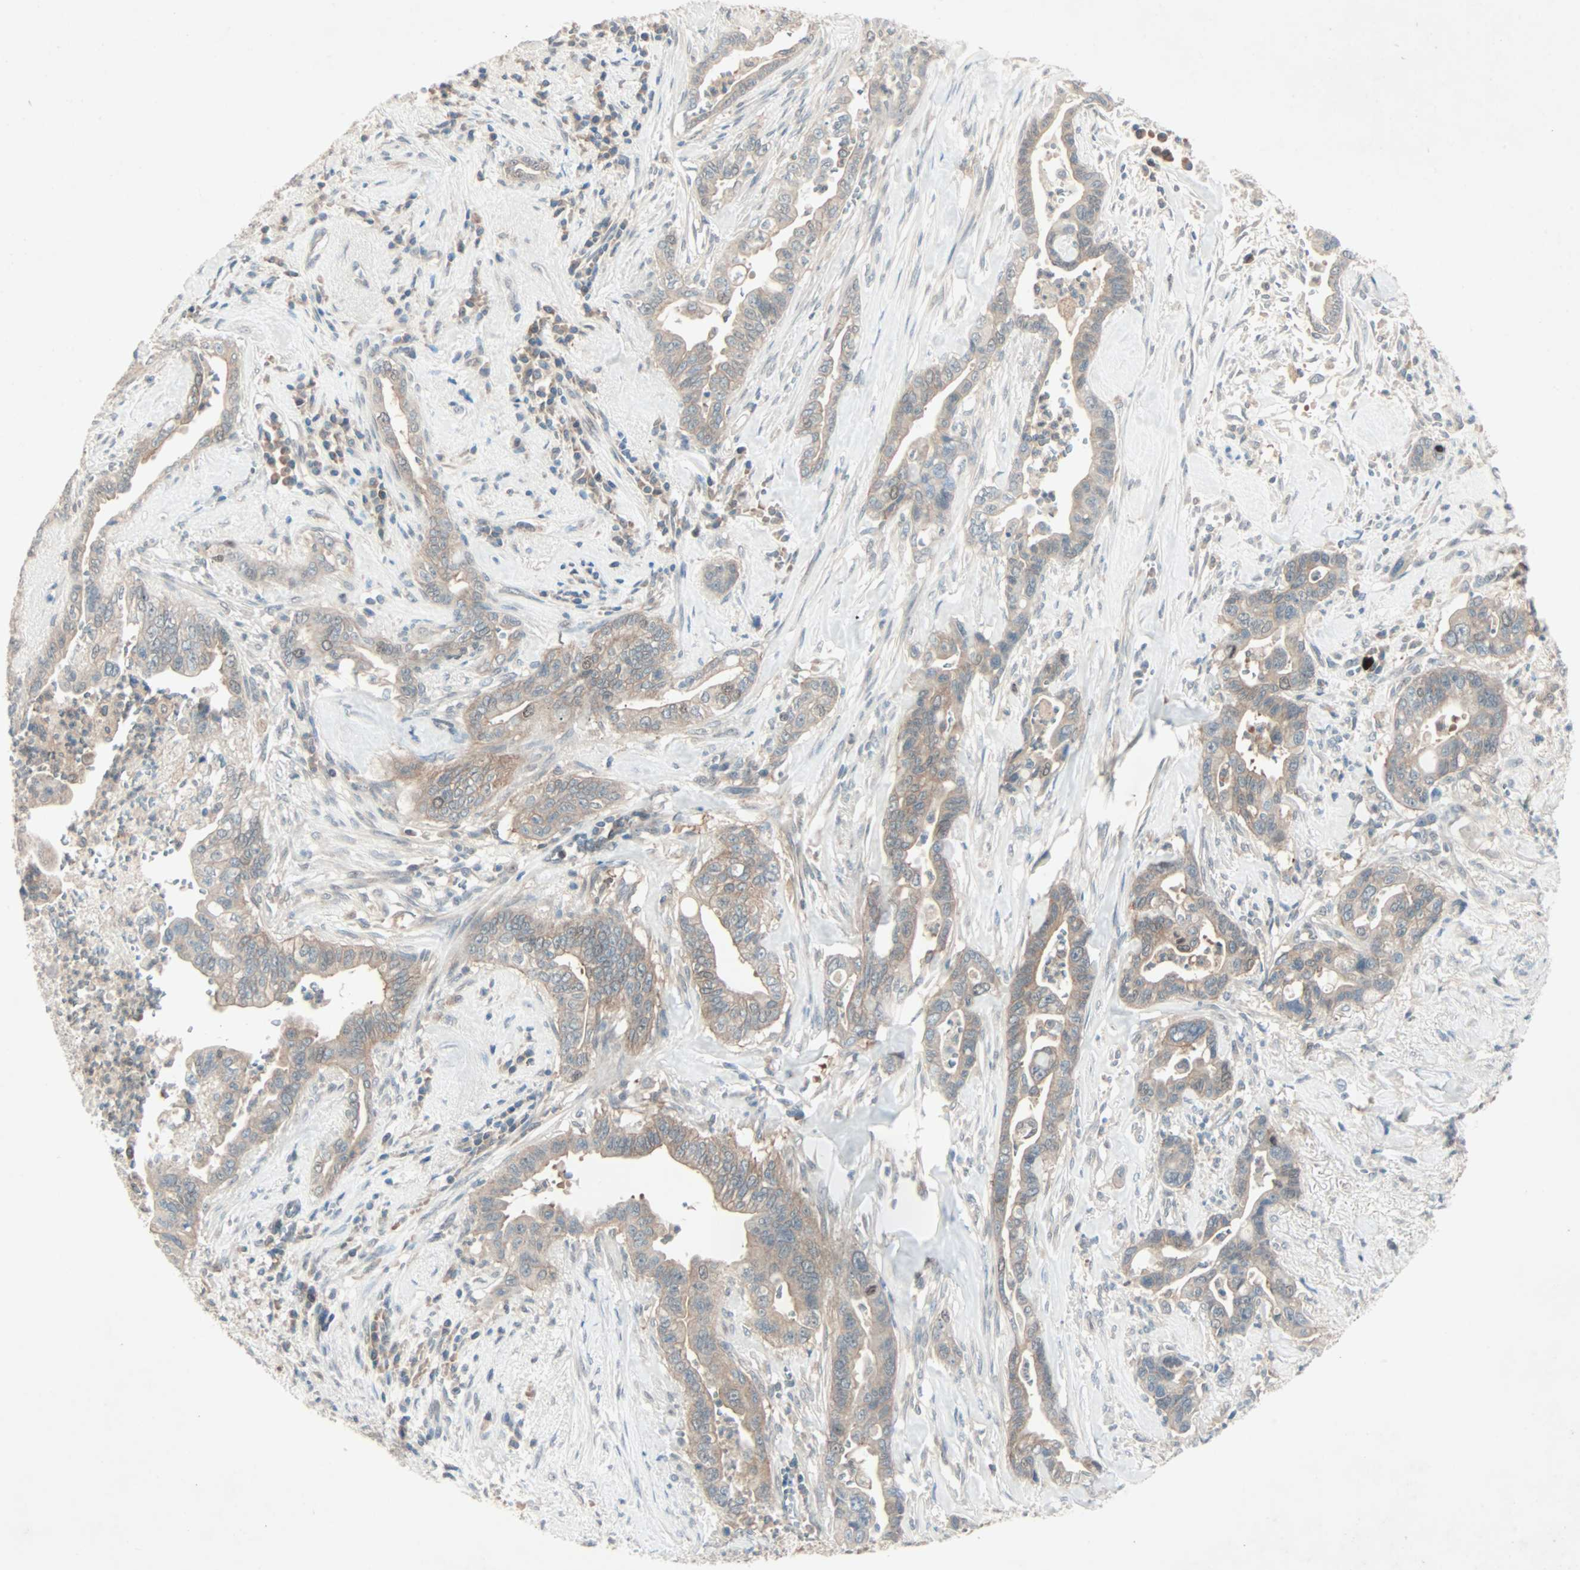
{"staining": {"intensity": "weak", "quantity": ">75%", "location": "cytoplasmic/membranous"}, "tissue": "pancreatic cancer", "cell_type": "Tumor cells", "image_type": "cancer", "snomed": [{"axis": "morphology", "description": "Adenocarcinoma, NOS"}, {"axis": "topography", "description": "Pancreas"}], "caption": "A micrograph showing weak cytoplasmic/membranous staining in about >75% of tumor cells in pancreatic cancer (adenocarcinoma), as visualized by brown immunohistochemical staining.", "gene": "SMIM8", "patient": {"sex": "male", "age": 59}}